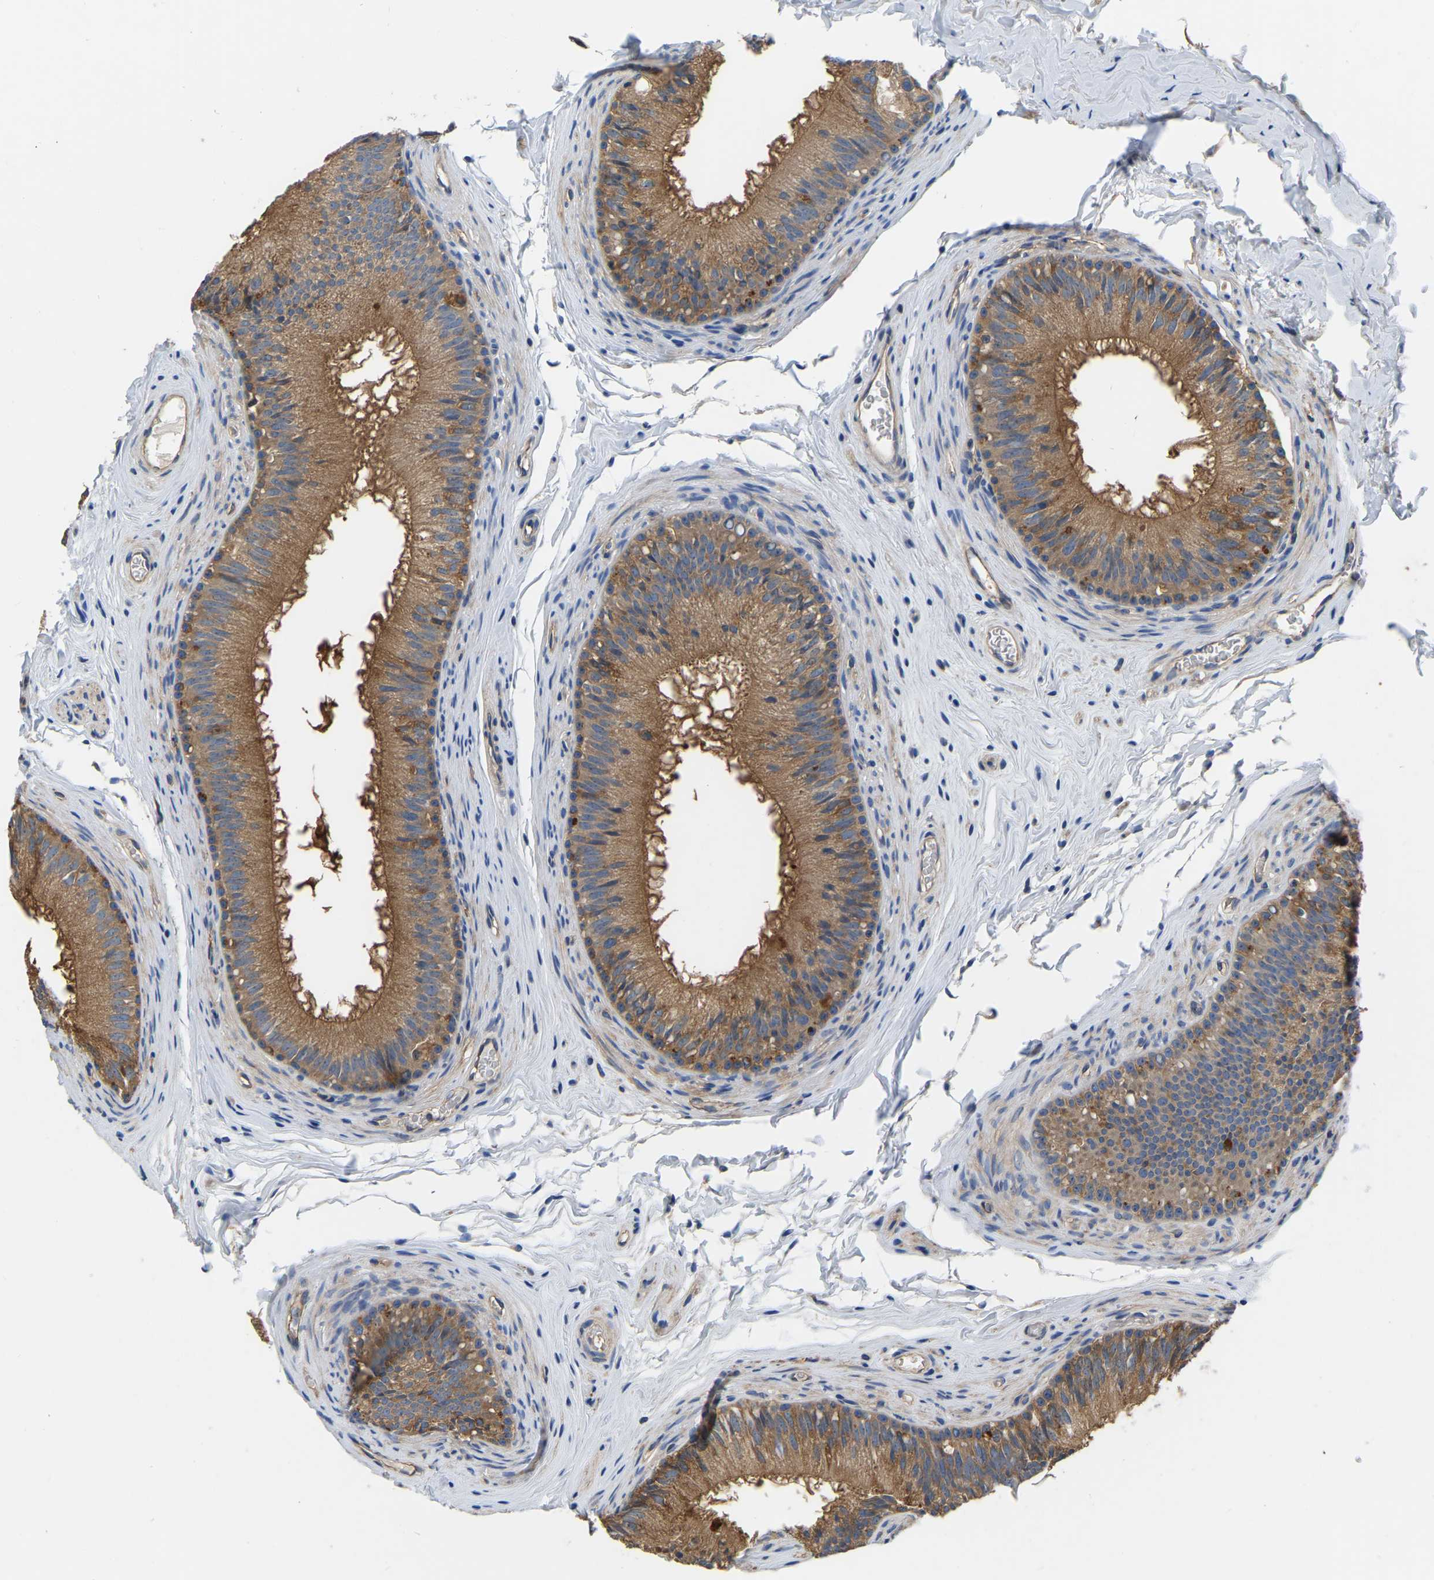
{"staining": {"intensity": "moderate", "quantity": ">75%", "location": "cytoplasmic/membranous"}, "tissue": "epididymis", "cell_type": "Glandular cells", "image_type": "normal", "snomed": [{"axis": "morphology", "description": "Normal tissue, NOS"}, {"axis": "topography", "description": "Testis"}, {"axis": "topography", "description": "Epididymis"}], "caption": "Immunohistochemical staining of normal epididymis demonstrates >75% levels of moderate cytoplasmic/membranous protein expression in about >75% of glandular cells.", "gene": "GARS1", "patient": {"sex": "male", "age": 36}}